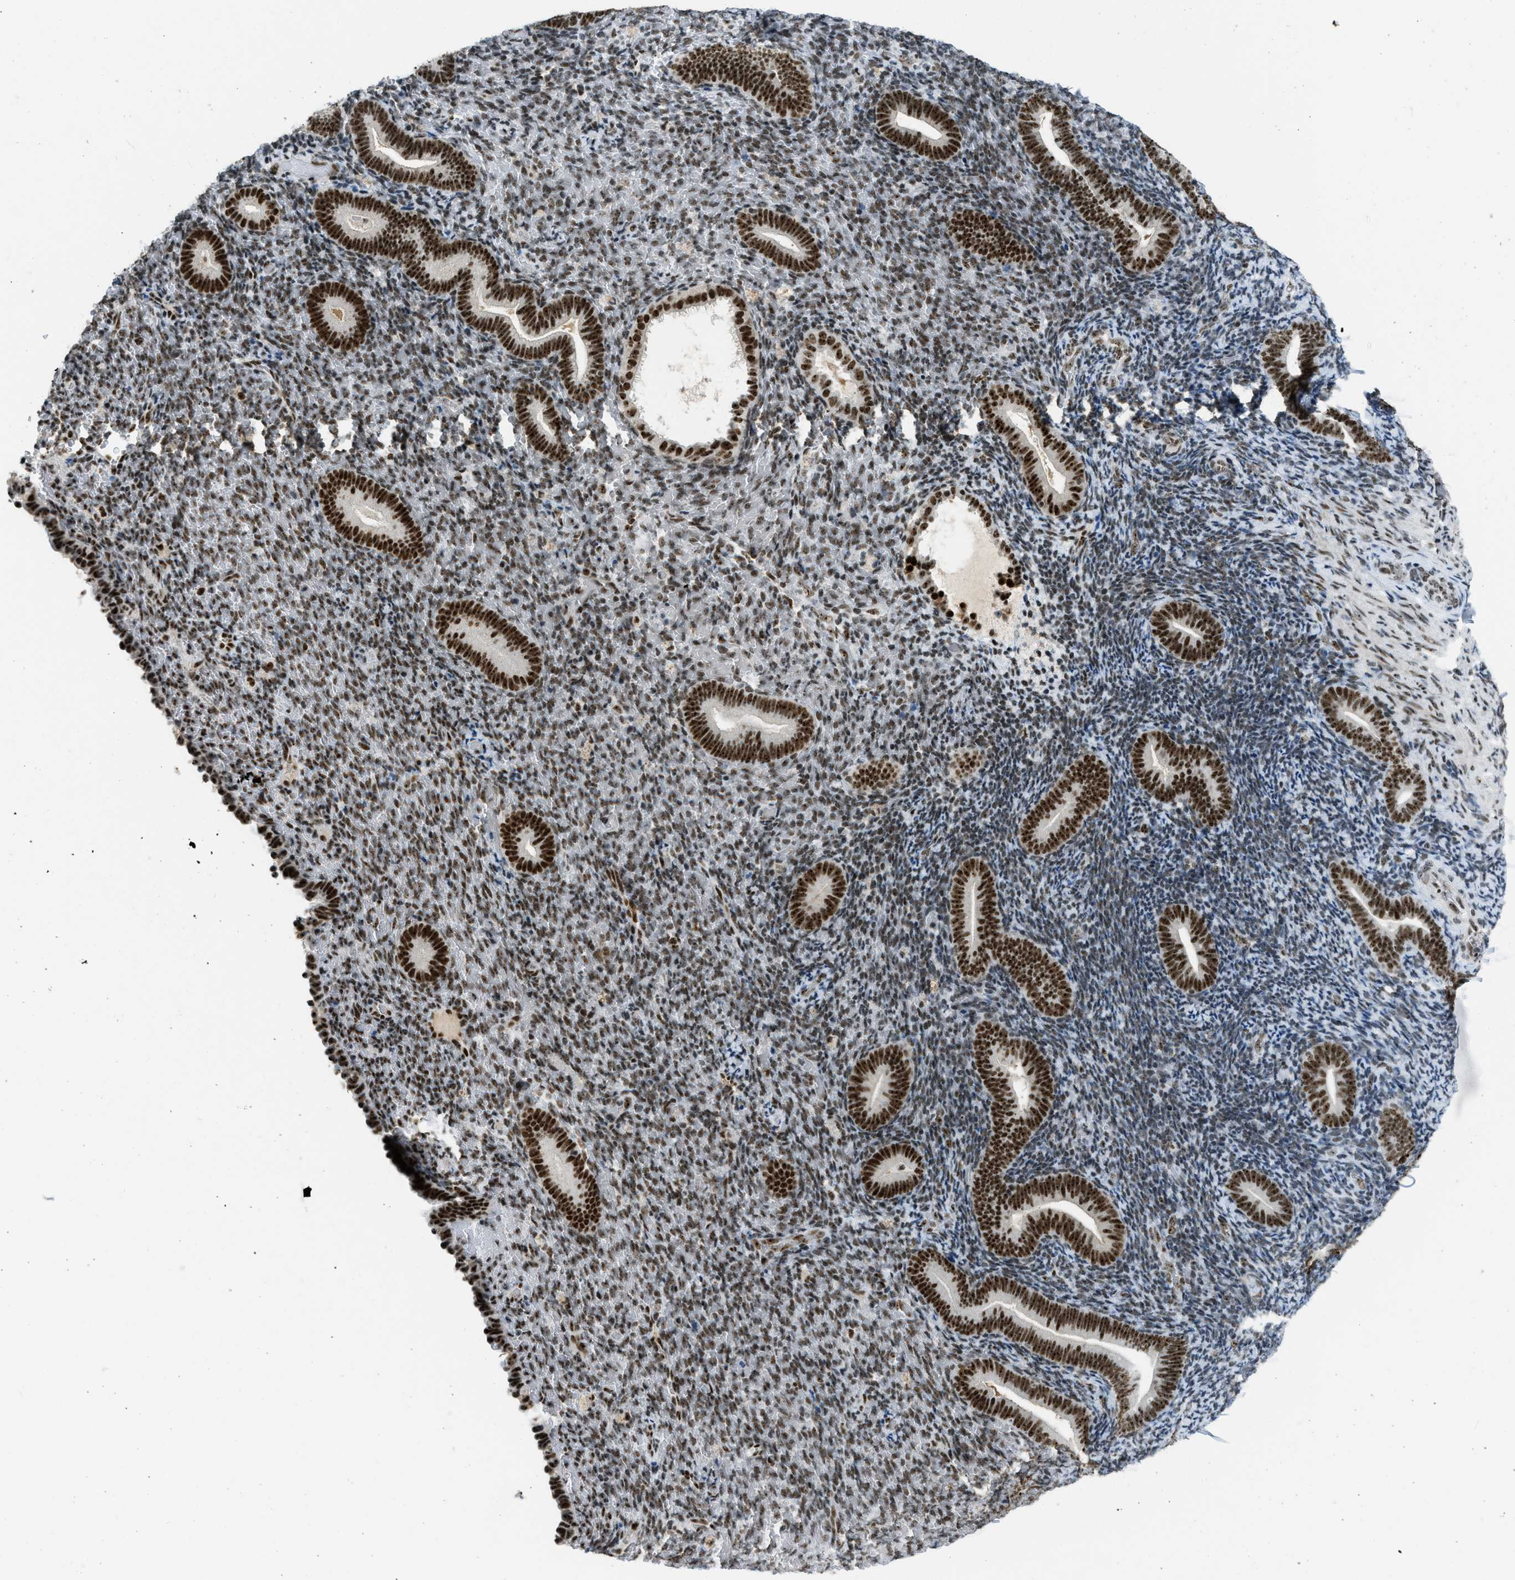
{"staining": {"intensity": "moderate", "quantity": "<25%", "location": "nuclear"}, "tissue": "endometrium", "cell_type": "Cells in endometrial stroma", "image_type": "normal", "snomed": [{"axis": "morphology", "description": "Normal tissue, NOS"}, {"axis": "topography", "description": "Endometrium"}], "caption": "Protein staining reveals moderate nuclear positivity in approximately <25% of cells in endometrial stroma in benign endometrium.", "gene": "URB1", "patient": {"sex": "female", "age": 51}}